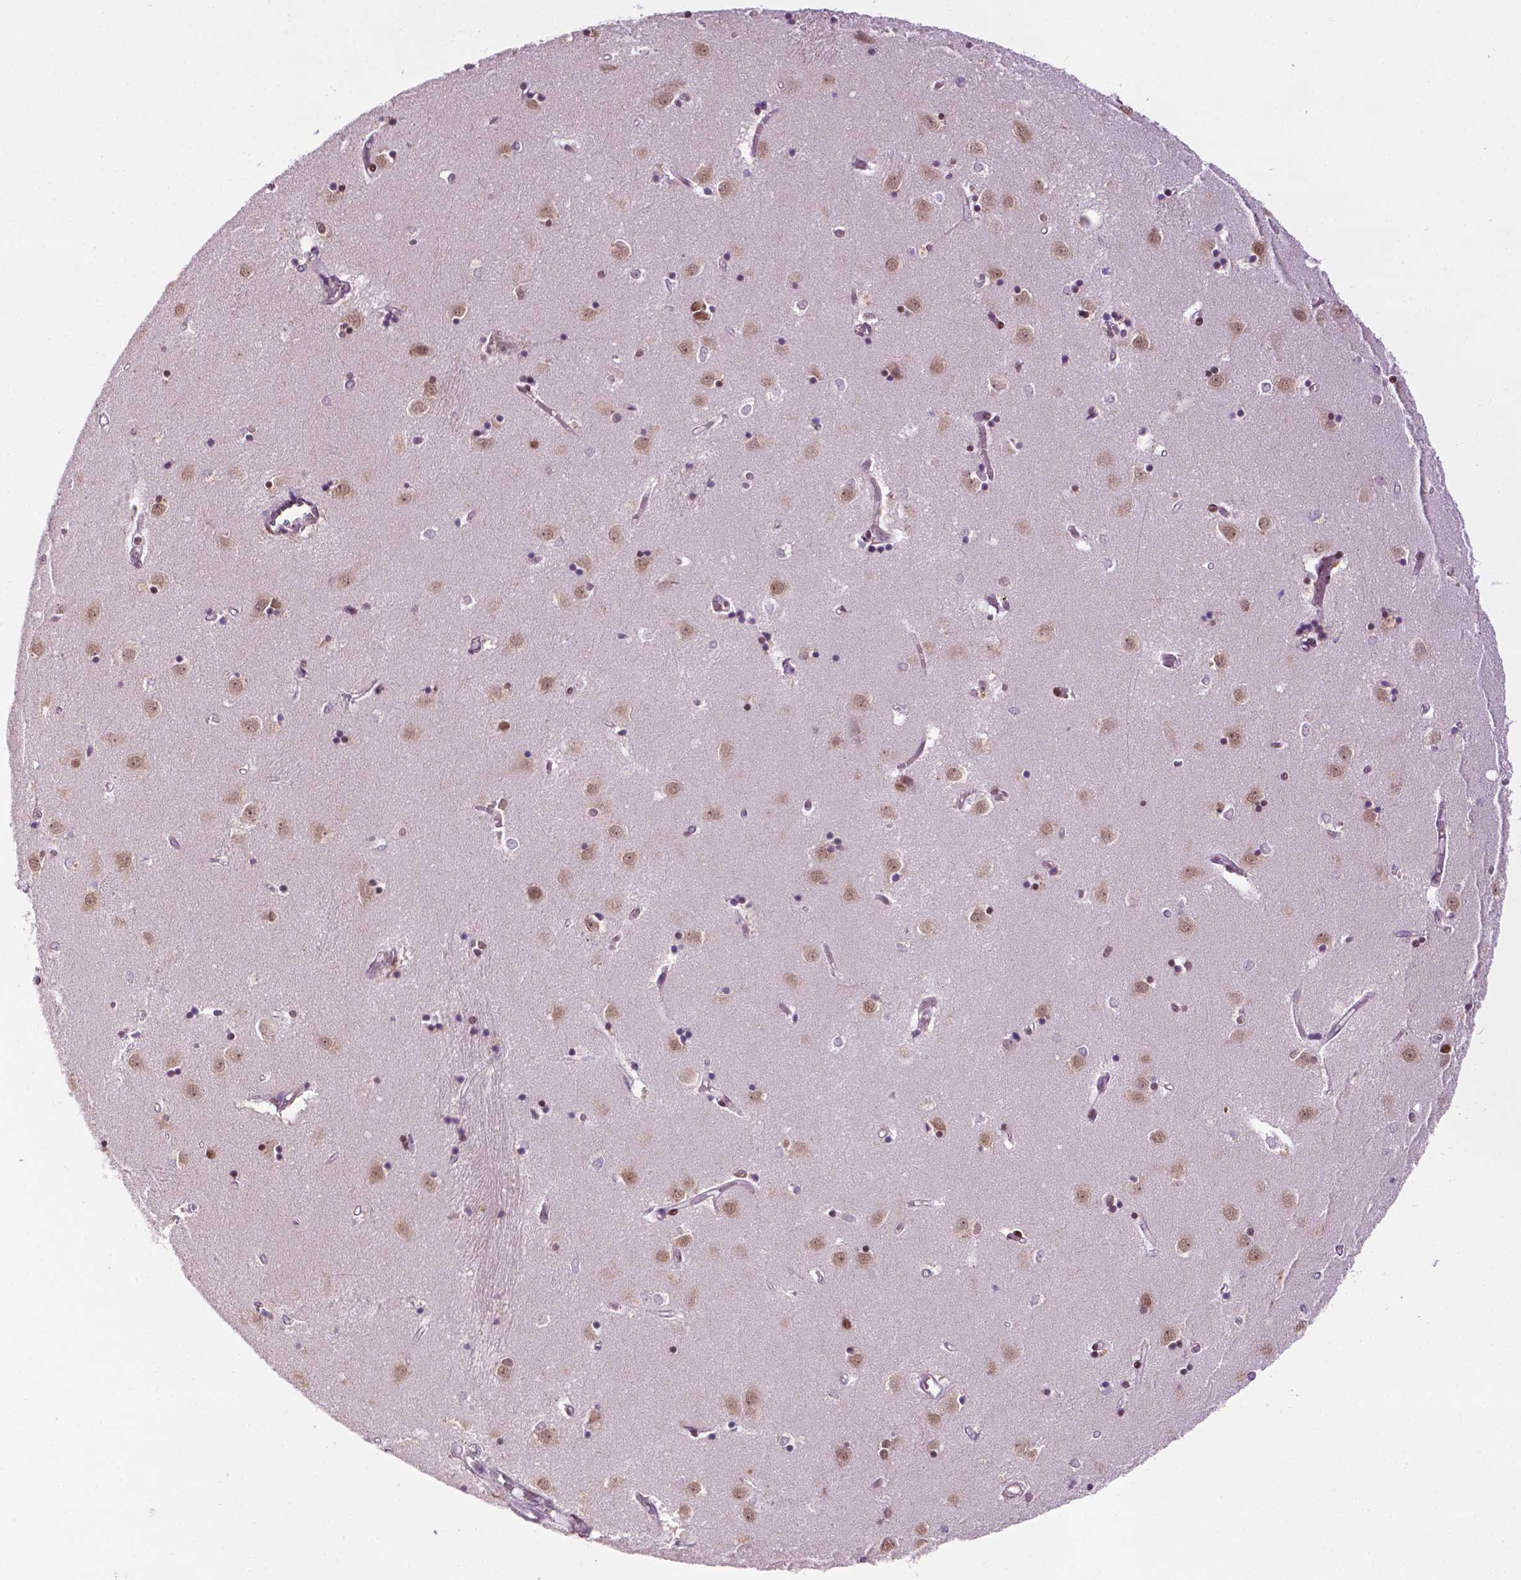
{"staining": {"intensity": "moderate", "quantity": "<25%", "location": "nuclear"}, "tissue": "caudate", "cell_type": "Glial cells", "image_type": "normal", "snomed": [{"axis": "morphology", "description": "Normal tissue, NOS"}, {"axis": "topography", "description": "Lateral ventricle wall"}], "caption": "Glial cells display low levels of moderate nuclear positivity in approximately <25% of cells in benign human caudate.", "gene": "ZNF41", "patient": {"sex": "male", "age": 54}}